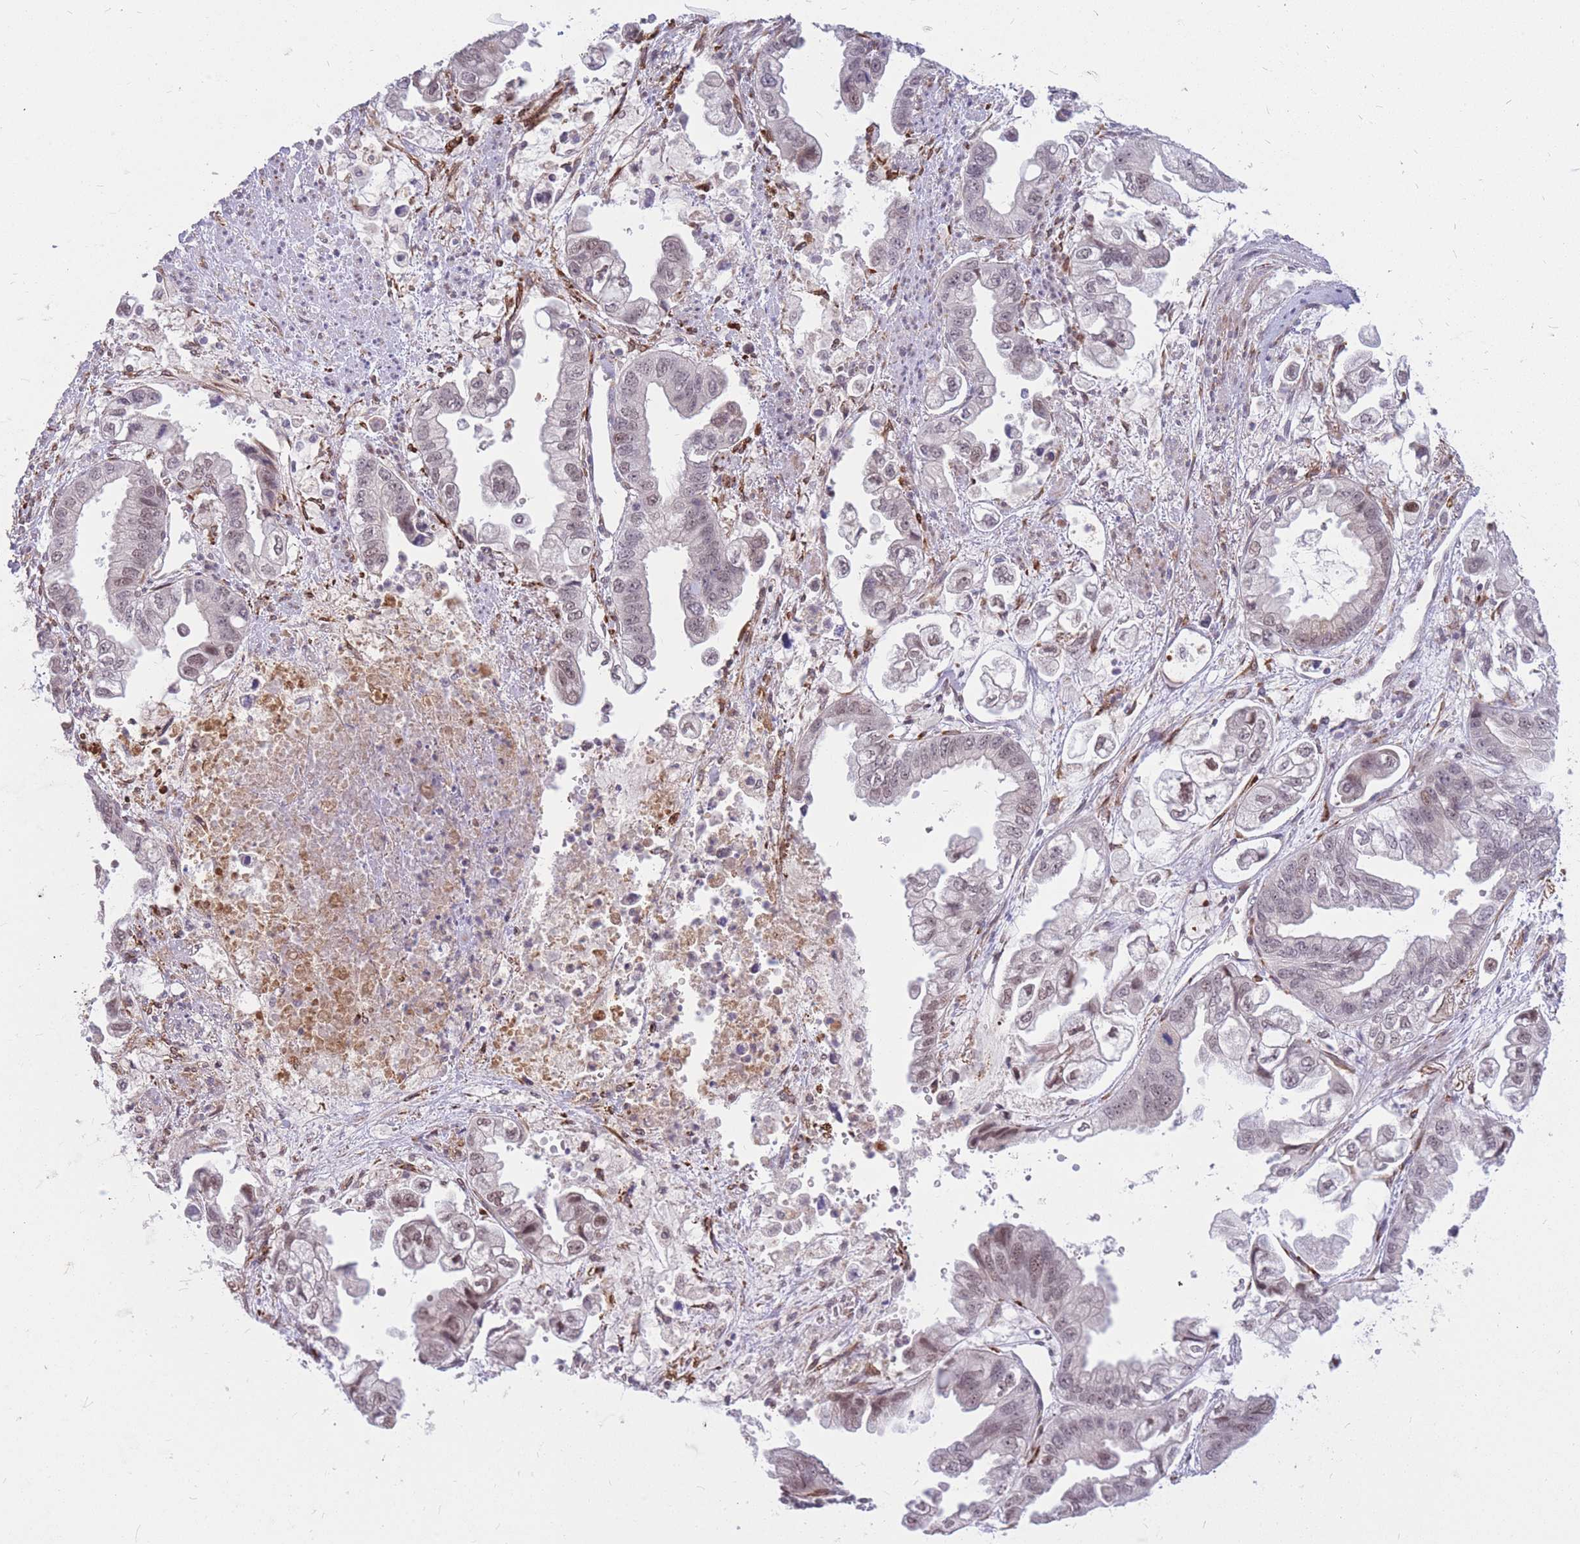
{"staining": {"intensity": "weak", "quantity": "<25%", "location": "nuclear"}, "tissue": "stomach cancer", "cell_type": "Tumor cells", "image_type": "cancer", "snomed": [{"axis": "morphology", "description": "Adenocarcinoma, NOS"}, {"axis": "topography", "description": "Stomach"}], "caption": "This histopathology image is of stomach adenocarcinoma stained with immunohistochemistry to label a protein in brown with the nuclei are counter-stained blue. There is no positivity in tumor cells. The staining was performed using DAB (3,3'-diaminobenzidine) to visualize the protein expression in brown, while the nuclei were stained in blue with hematoxylin (Magnification: 20x).", "gene": "ADD2", "patient": {"sex": "male", "age": 62}}